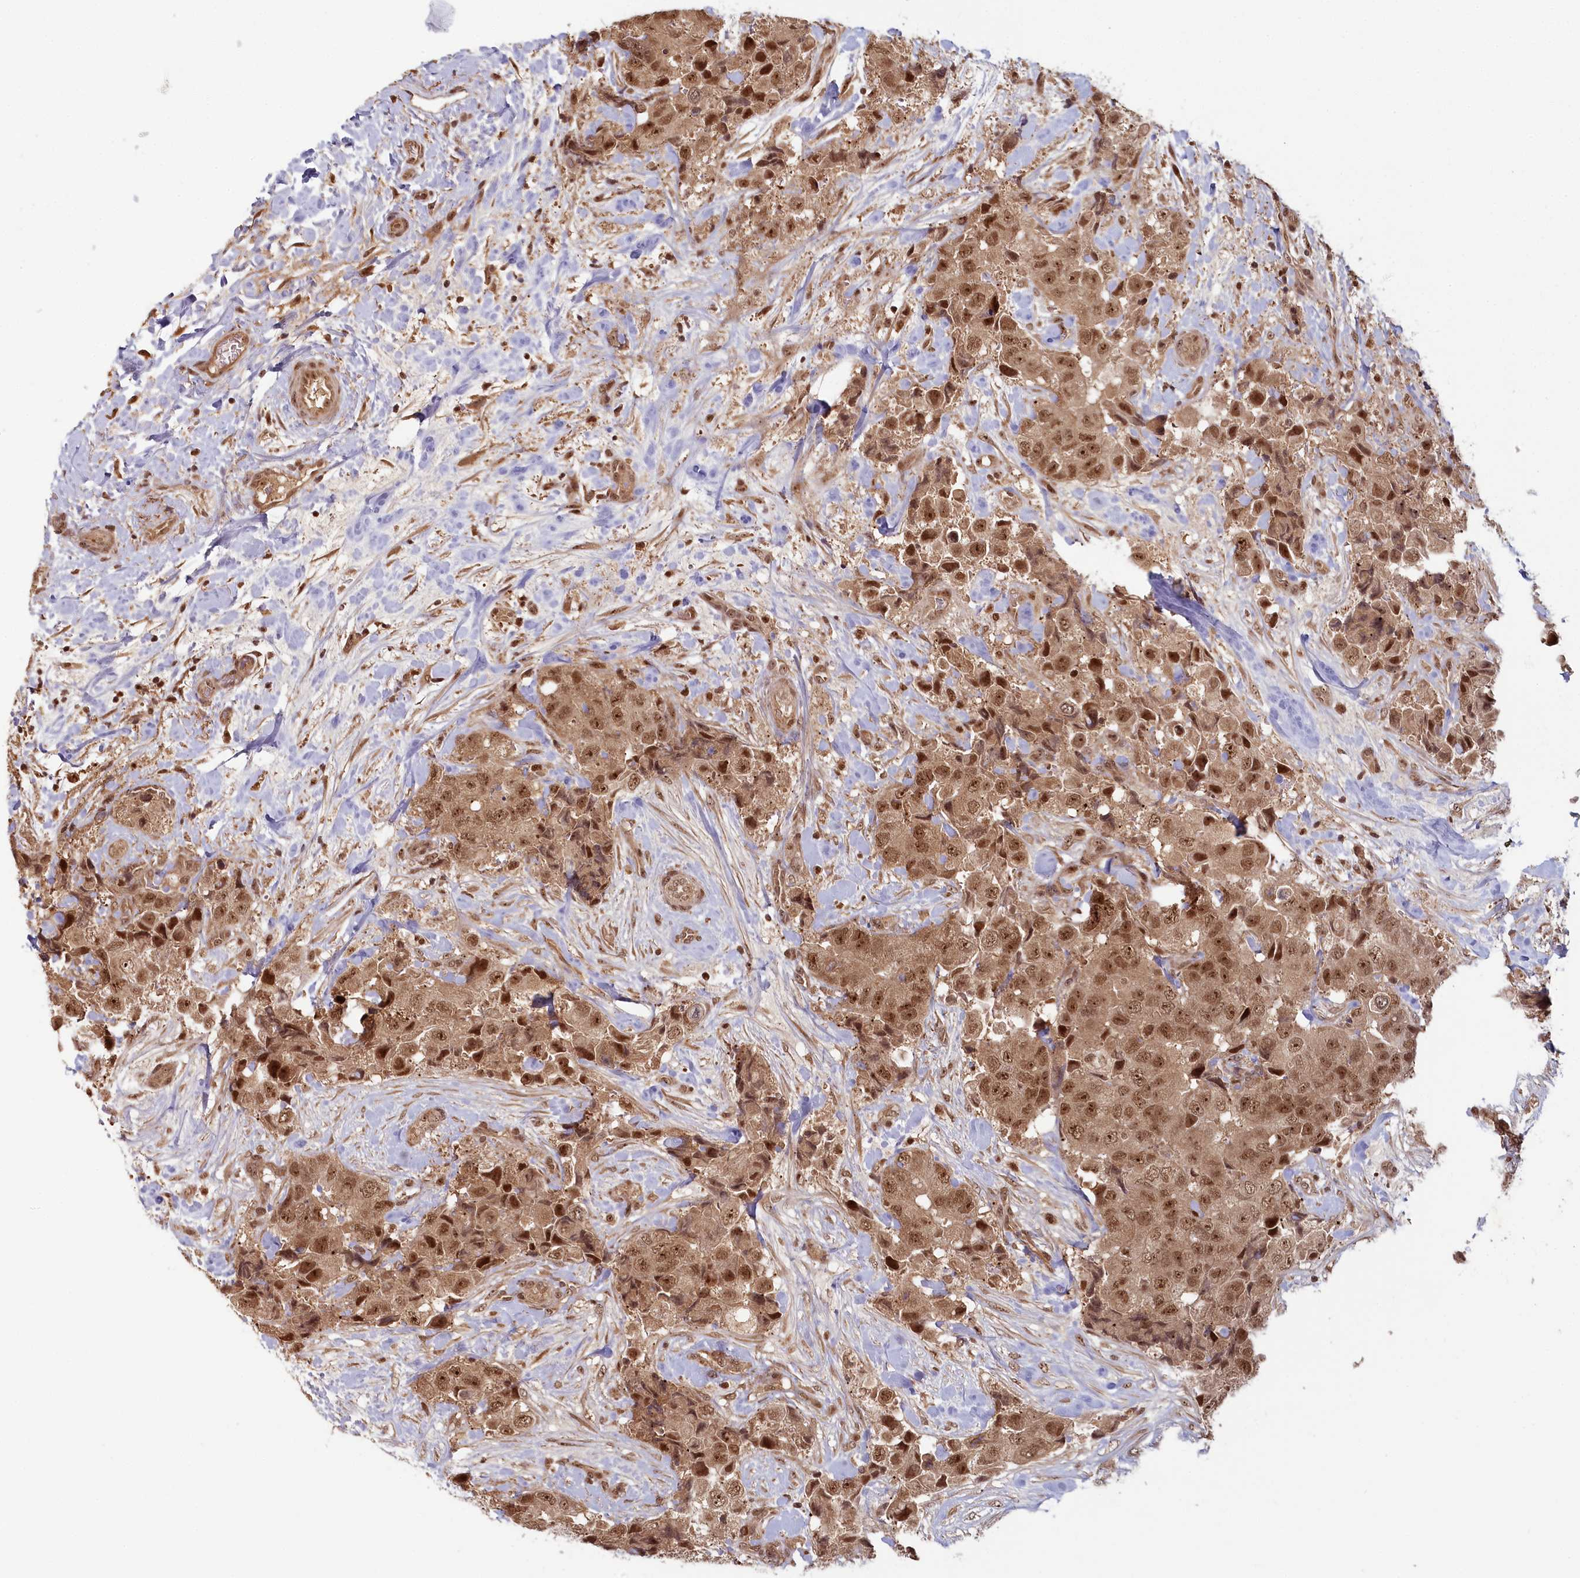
{"staining": {"intensity": "moderate", "quantity": ">75%", "location": "nuclear"}, "tissue": "breast cancer", "cell_type": "Tumor cells", "image_type": "cancer", "snomed": [{"axis": "morphology", "description": "Duct carcinoma"}, {"axis": "topography", "description": "Breast"}], "caption": "A high-resolution micrograph shows immunohistochemistry (IHC) staining of breast cancer, which reveals moderate nuclear expression in about >75% of tumor cells. The protein of interest is stained brown, and the nuclei are stained in blue (DAB (3,3'-diaminobenzidine) IHC with brightfield microscopy, high magnification).", "gene": "WAPL", "patient": {"sex": "female", "age": 62}}